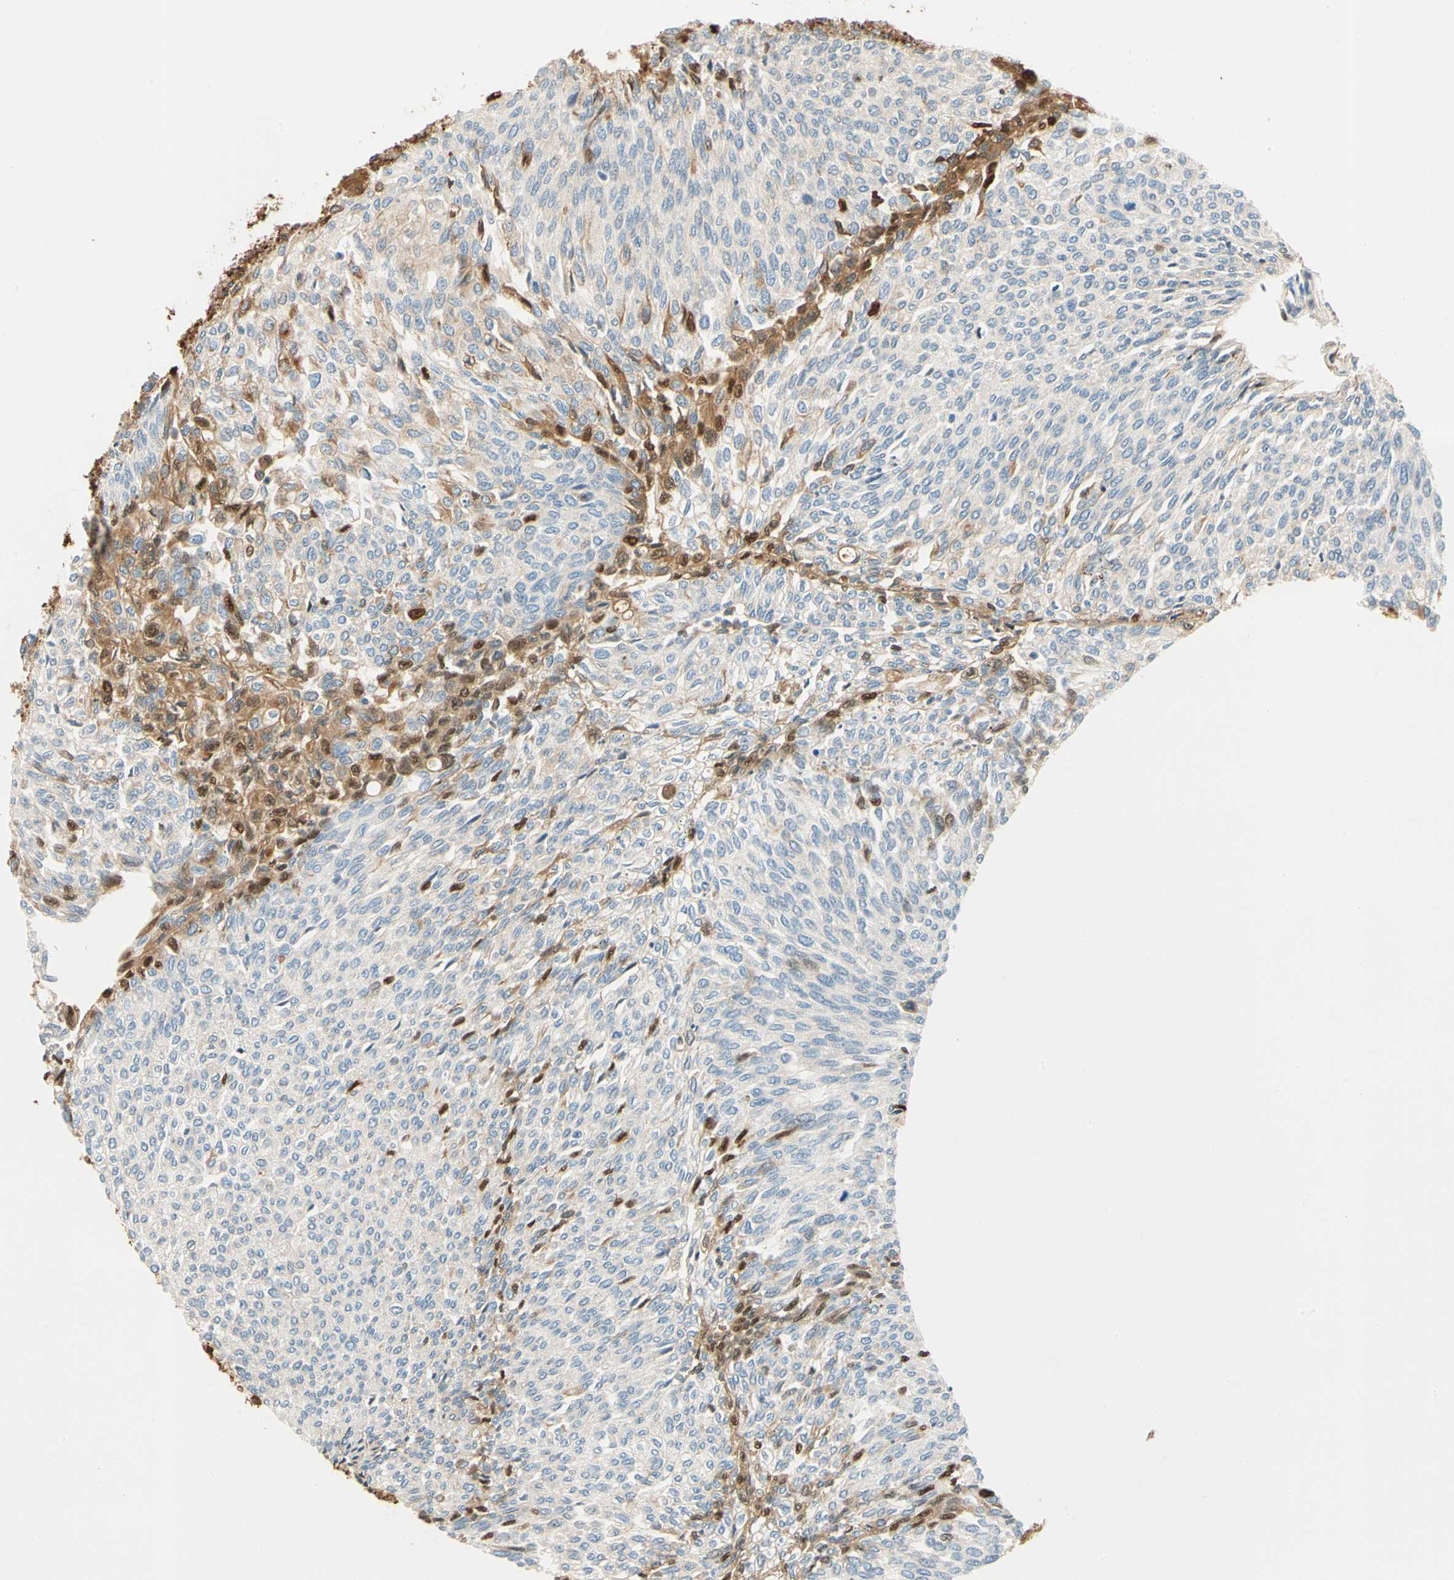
{"staining": {"intensity": "weak", "quantity": ">75%", "location": "cytoplasmic/membranous"}, "tissue": "urothelial cancer", "cell_type": "Tumor cells", "image_type": "cancer", "snomed": [{"axis": "morphology", "description": "Urothelial carcinoma, Low grade"}, {"axis": "topography", "description": "Urinary bladder"}], "caption": "A brown stain highlights weak cytoplasmic/membranous staining of a protein in urothelial carcinoma (low-grade) tumor cells.", "gene": "LAMB3", "patient": {"sex": "female", "age": 79}}